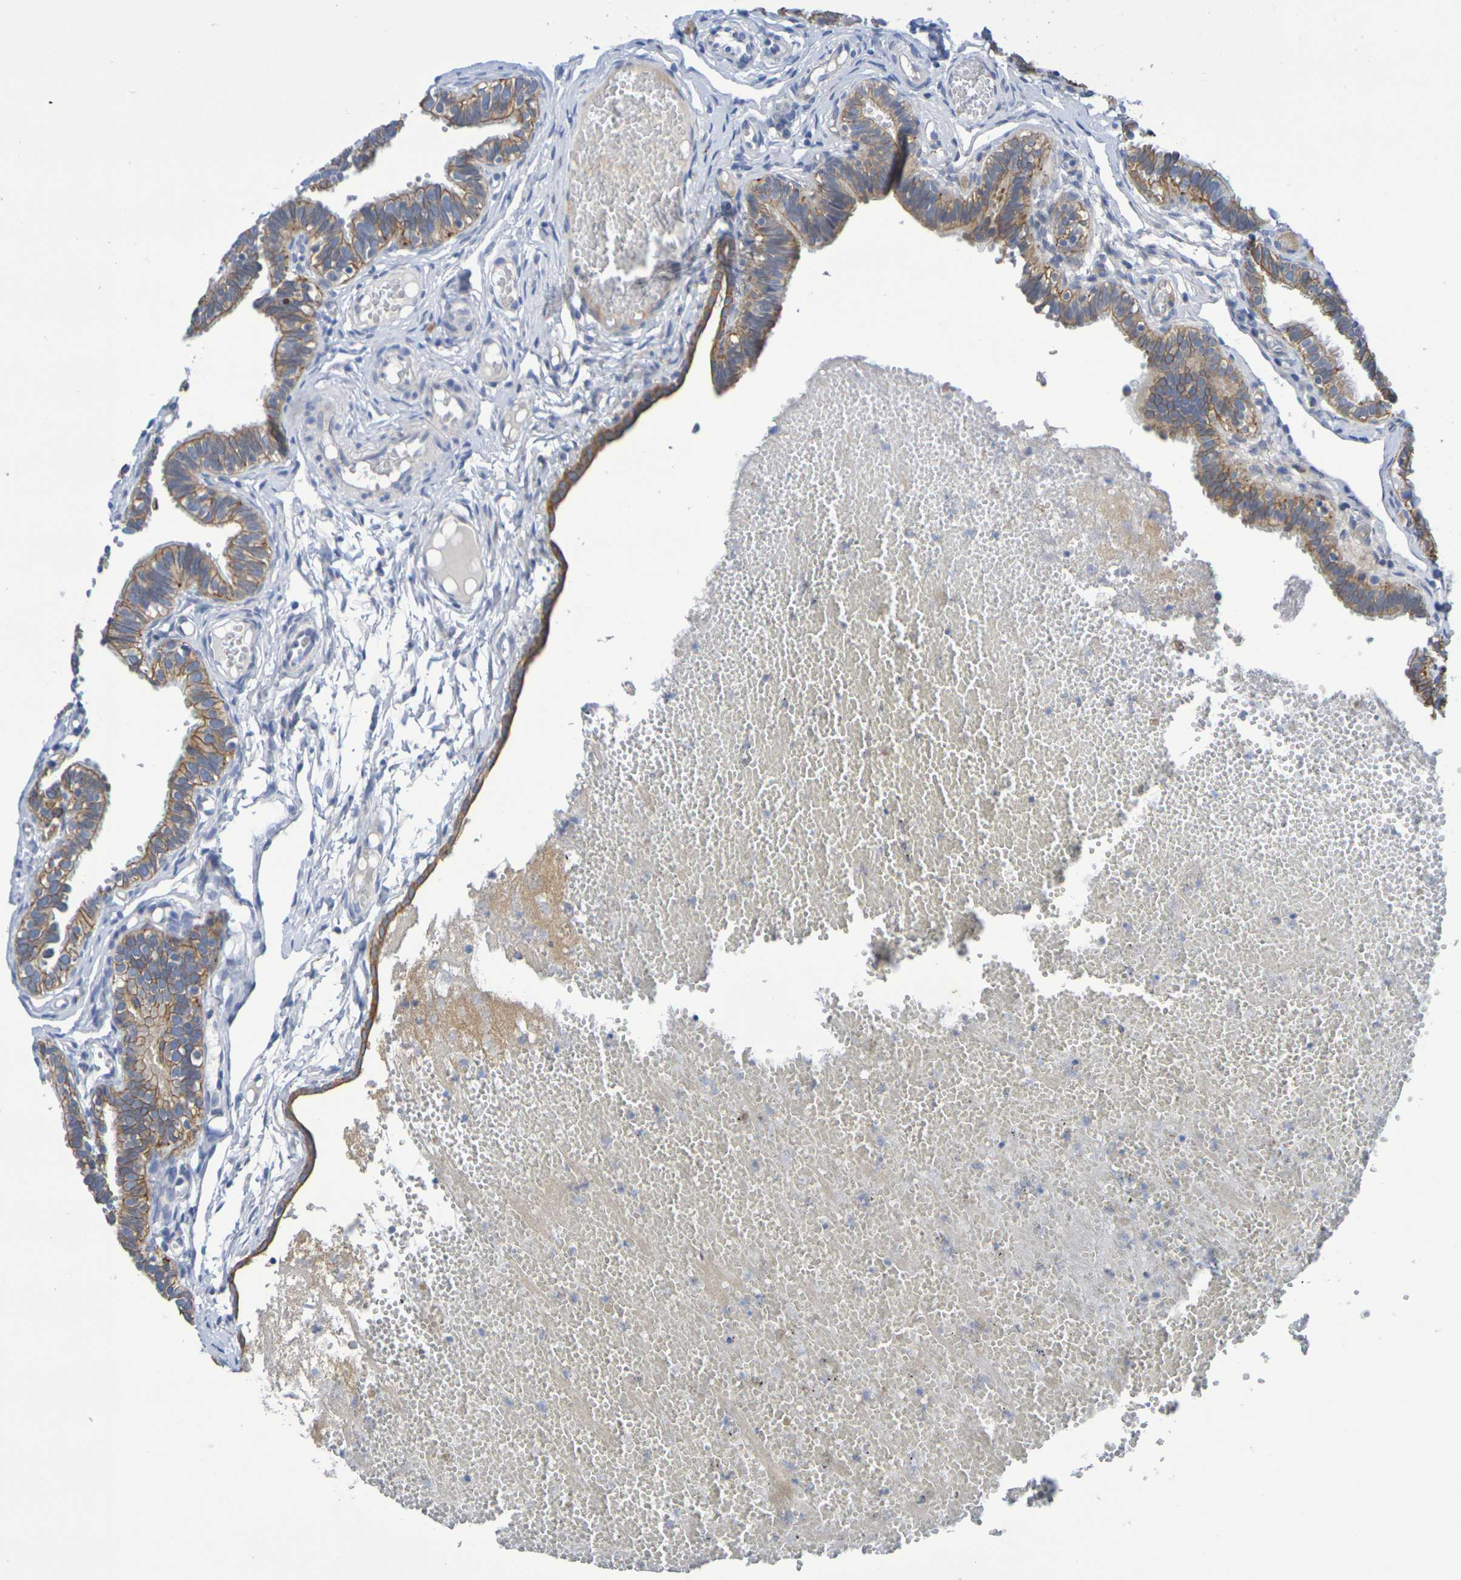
{"staining": {"intensity": "moderate", "quantity": ">75%", "location": "cytoplasmic/membranous"}, "tissue": "fallopian tube", "cell_type": "Glandular cells", "image_type": "normal", "snomed": [{"axis": "morphology", "description": "Normal tissue, NOS"}, {"axis": "topography", "description": "Fallopian tube"}, {"axis": "topography", "description": "Placenta"}], "caption": "Immunohistochemistry image of unremarkable fallopian tube: human fallopian tube stained using immunohistochemistry displays medium levels of moderate protein expression localized specifically in the cytoplasmic/membranous of glandular cells, appearing as a cytoplasmic/membranous brown color.", "gene": "SDC4", "patient": {"sex": "female", "age": 34}}